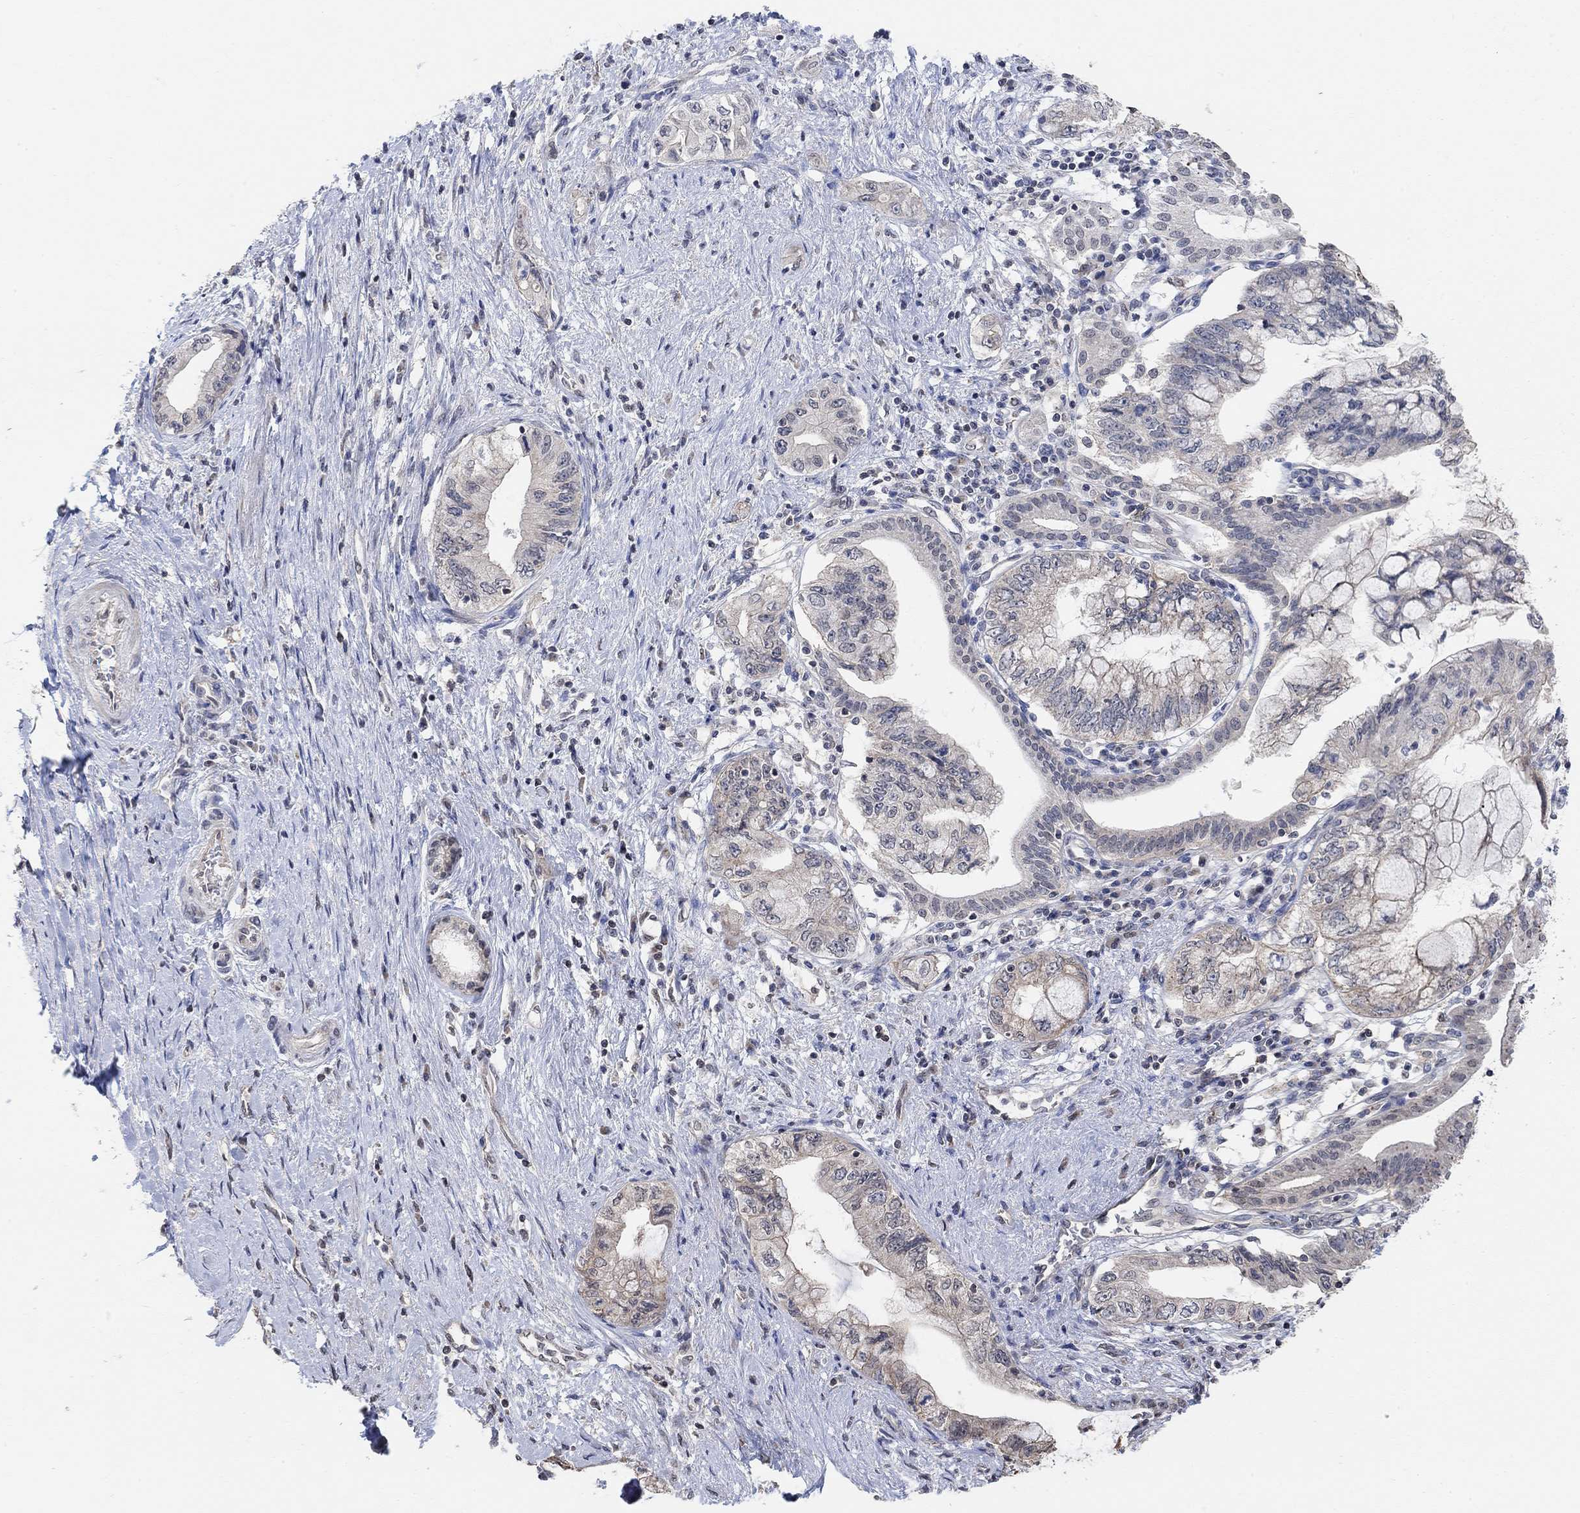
{"staining": {"intensity": "weak", "quantity": "<25%", "location": "cytoplasmic/membranous"}, "tissue": "pancreatic cancer", "cell_type": "Tumor cells", "image_type": "cancer", "snomed": [{"axis": "morphology", "description": "Adenocarcinoma, NOS"}, {"axis": "topography", "description": "Pancreas"}], "caption": "This is an immunohistochemistry micrograph of pancreatic adenocarcinoma. There is no expression in tumor cells.", "gene": "UNC5B", "patient": {"sex": "female", "age": 73}}